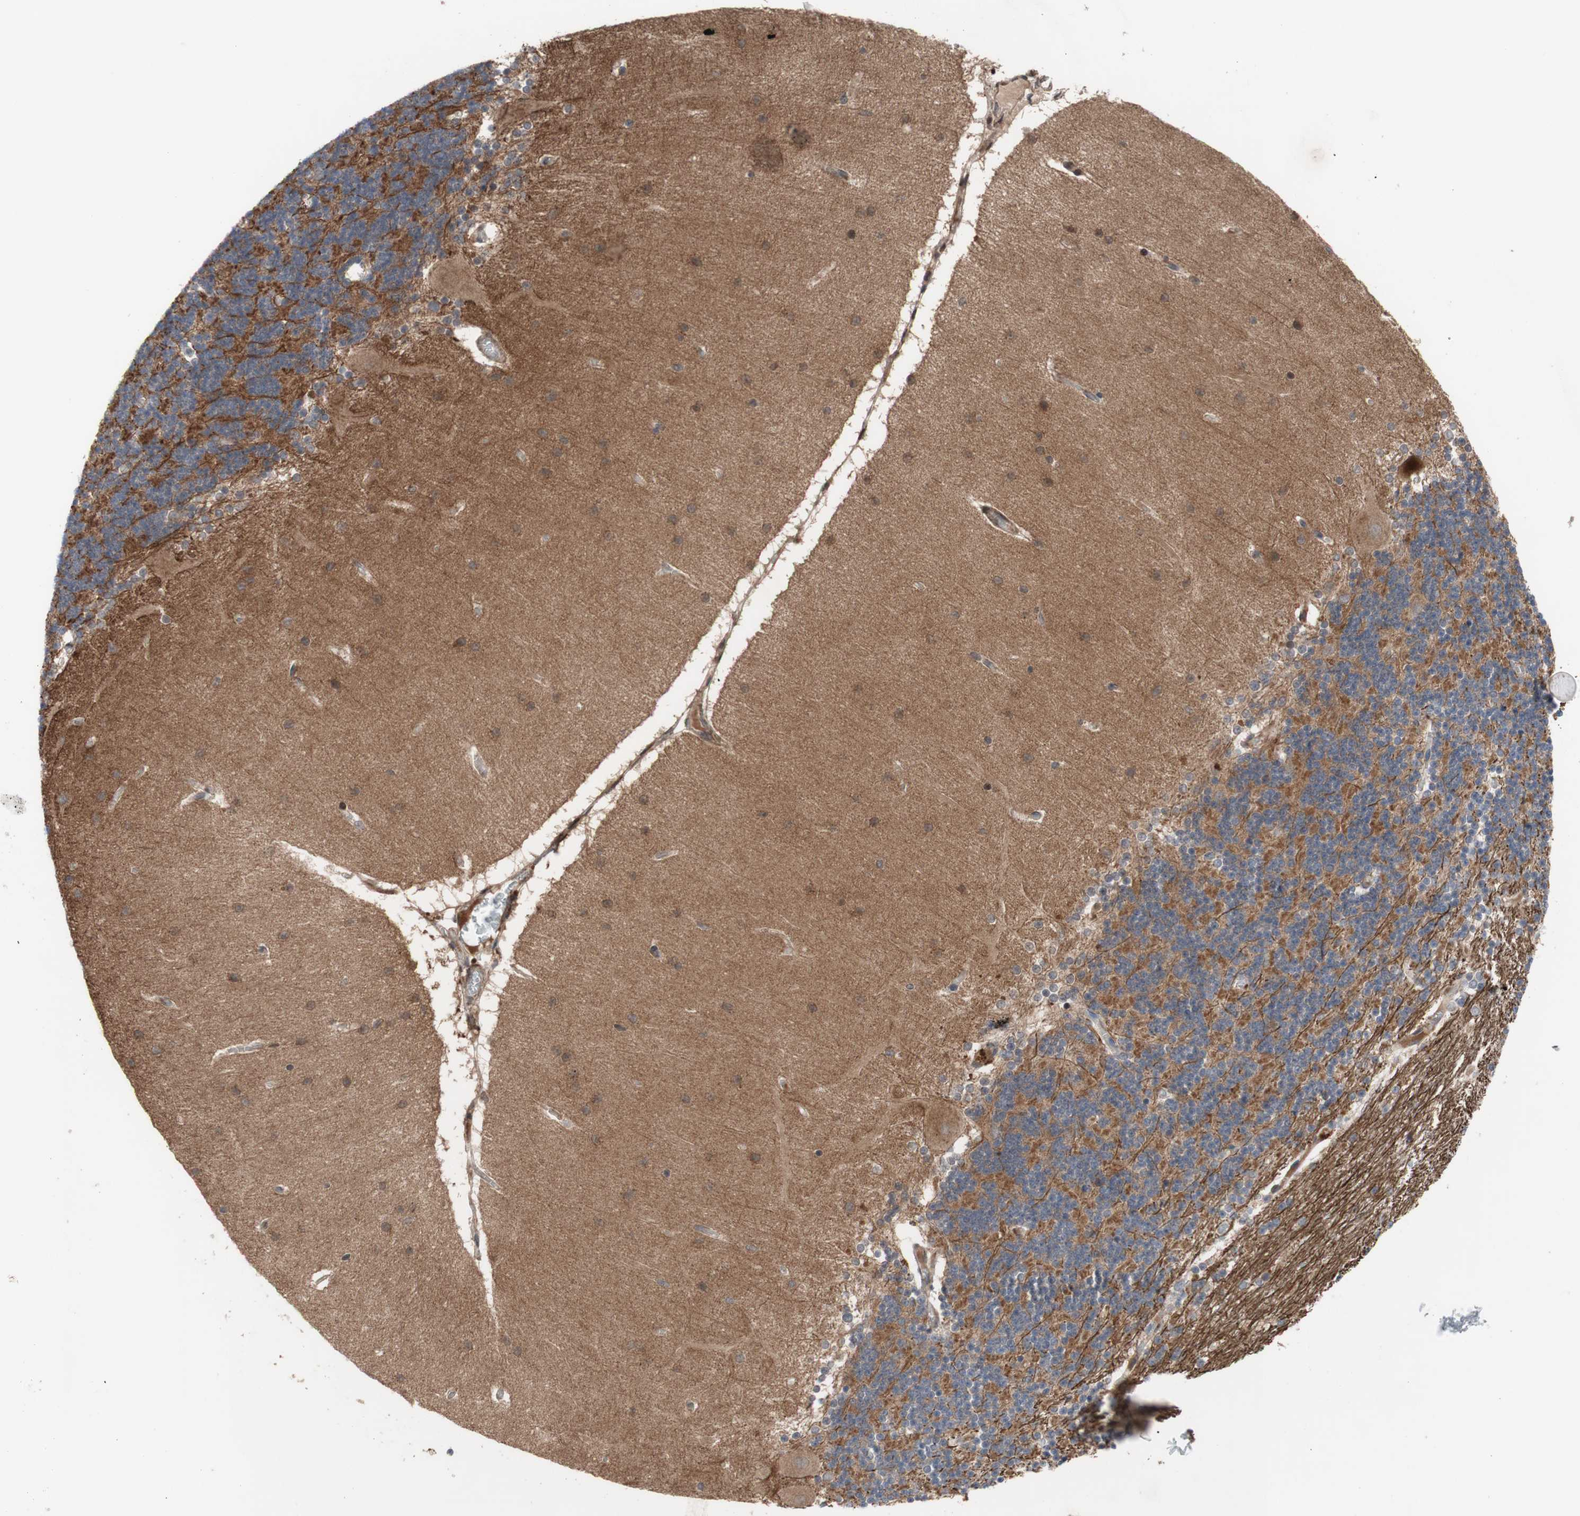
{"staining": {"intensity": "negative", "quantity": "none", "location": "none"}, "tissue": "cerebellum", "cell_type": "Cells in granular layer", "image_type": "normal", "snomed": [{"axis": "morphology", "description": "Normal tissue, NOS"}, {"axis": "topography", "description": "Cerebellum"}], "caption": "Immunohistochemical staining of normal cerebellum exhibits no significant staining in cells in granular layer.", "gene": "OAZ1", "patient": {"sex": "female", "age": 54}}